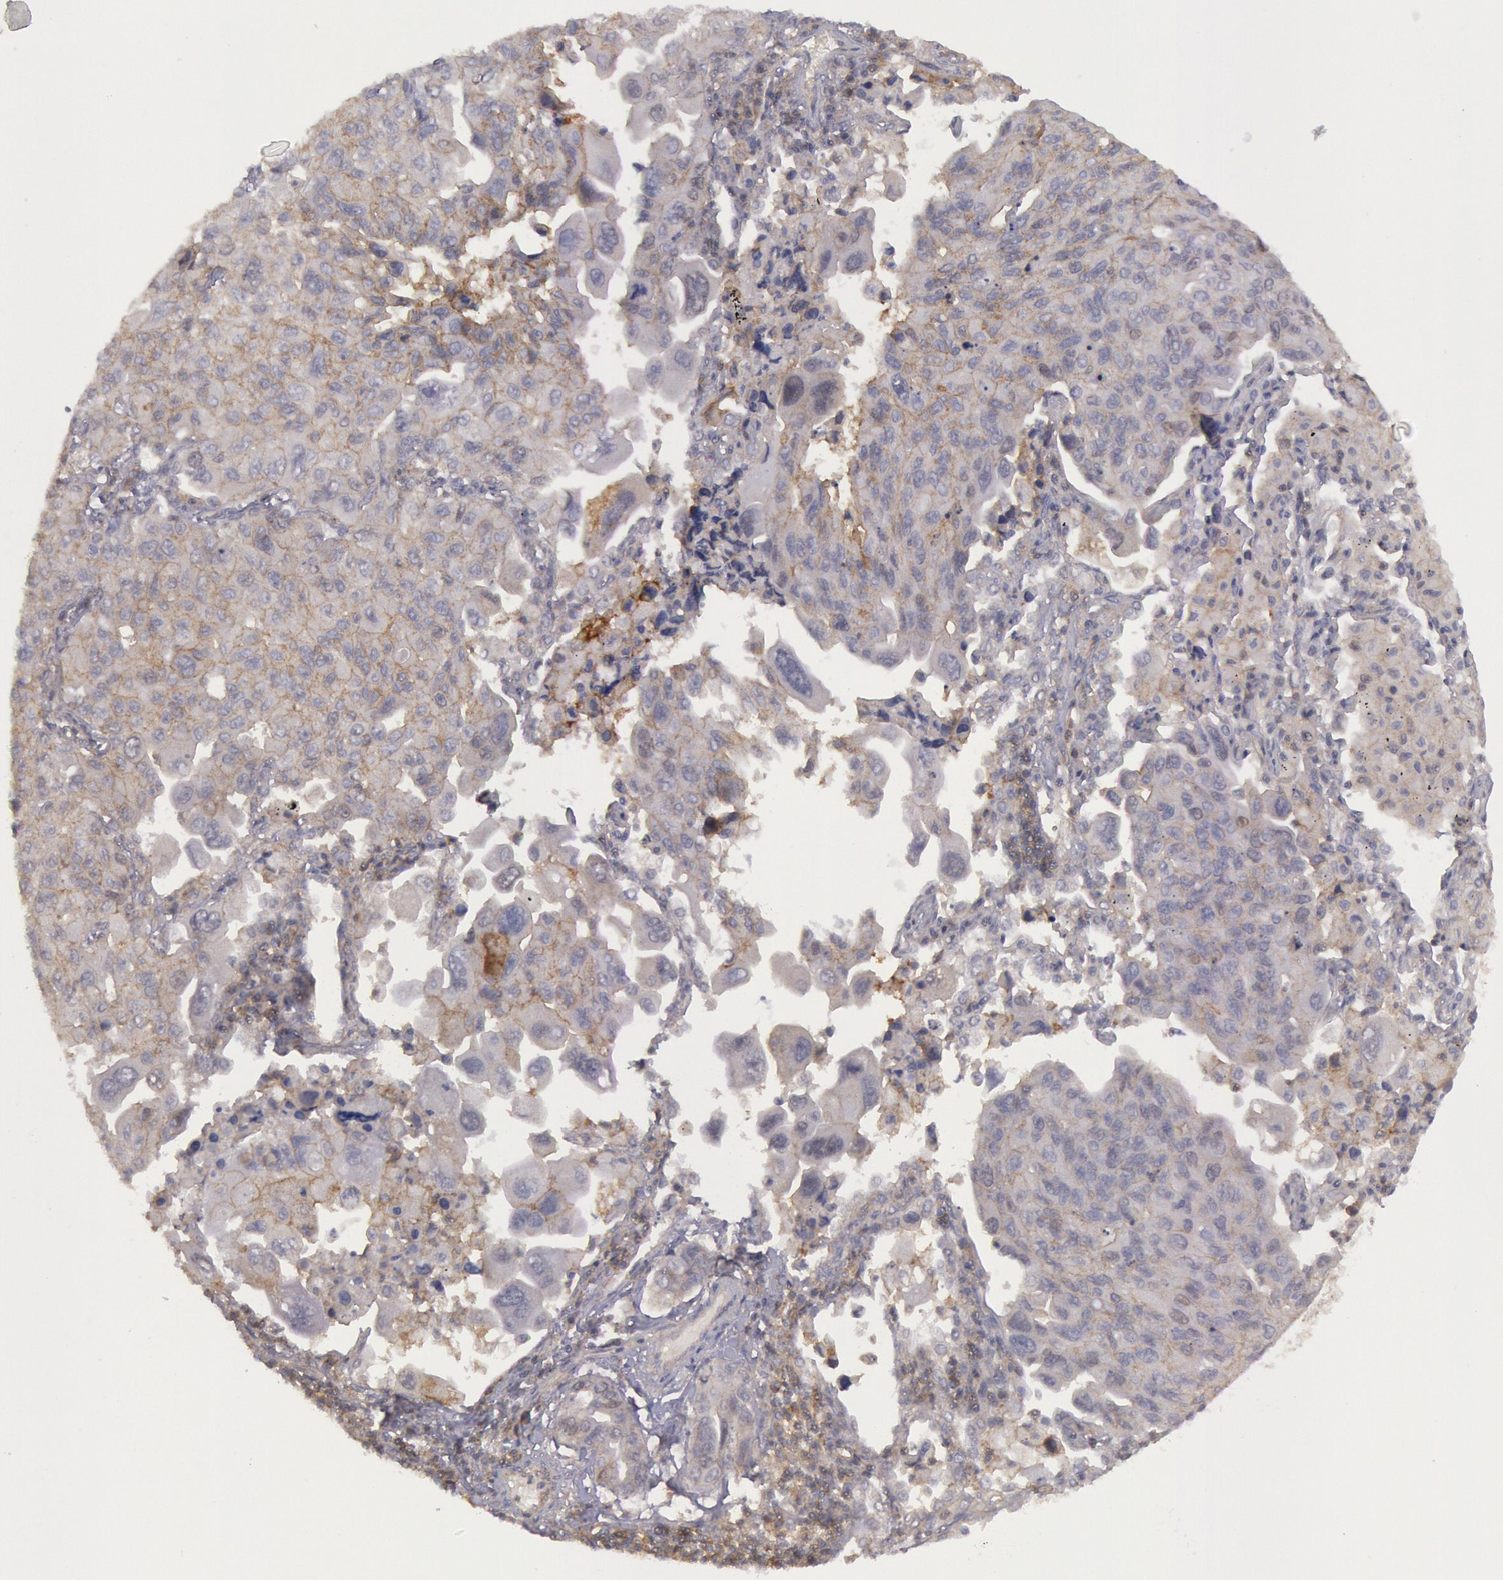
{"staining": {"intensity": "weak", "quantity": "25%-75%", "location": "cytoplasmic/membranous"}, "tissue": "lung cancer", "cell_type": "Tumor cells", "image_type": "cancer", "snomed": [{"axis": "morphology", "description": "Adenocarcinoma, NOS"}, {"axis": "topography", "description": "Lung"}], "caption": "Lung cancer (adenocarcinoma) tissue demonstrates weak cytoplasmic/membranous expression in approximately 25%-75% of tumor cells", "gene": "STX4", "patient": {"sex": "male", "age": 64}}